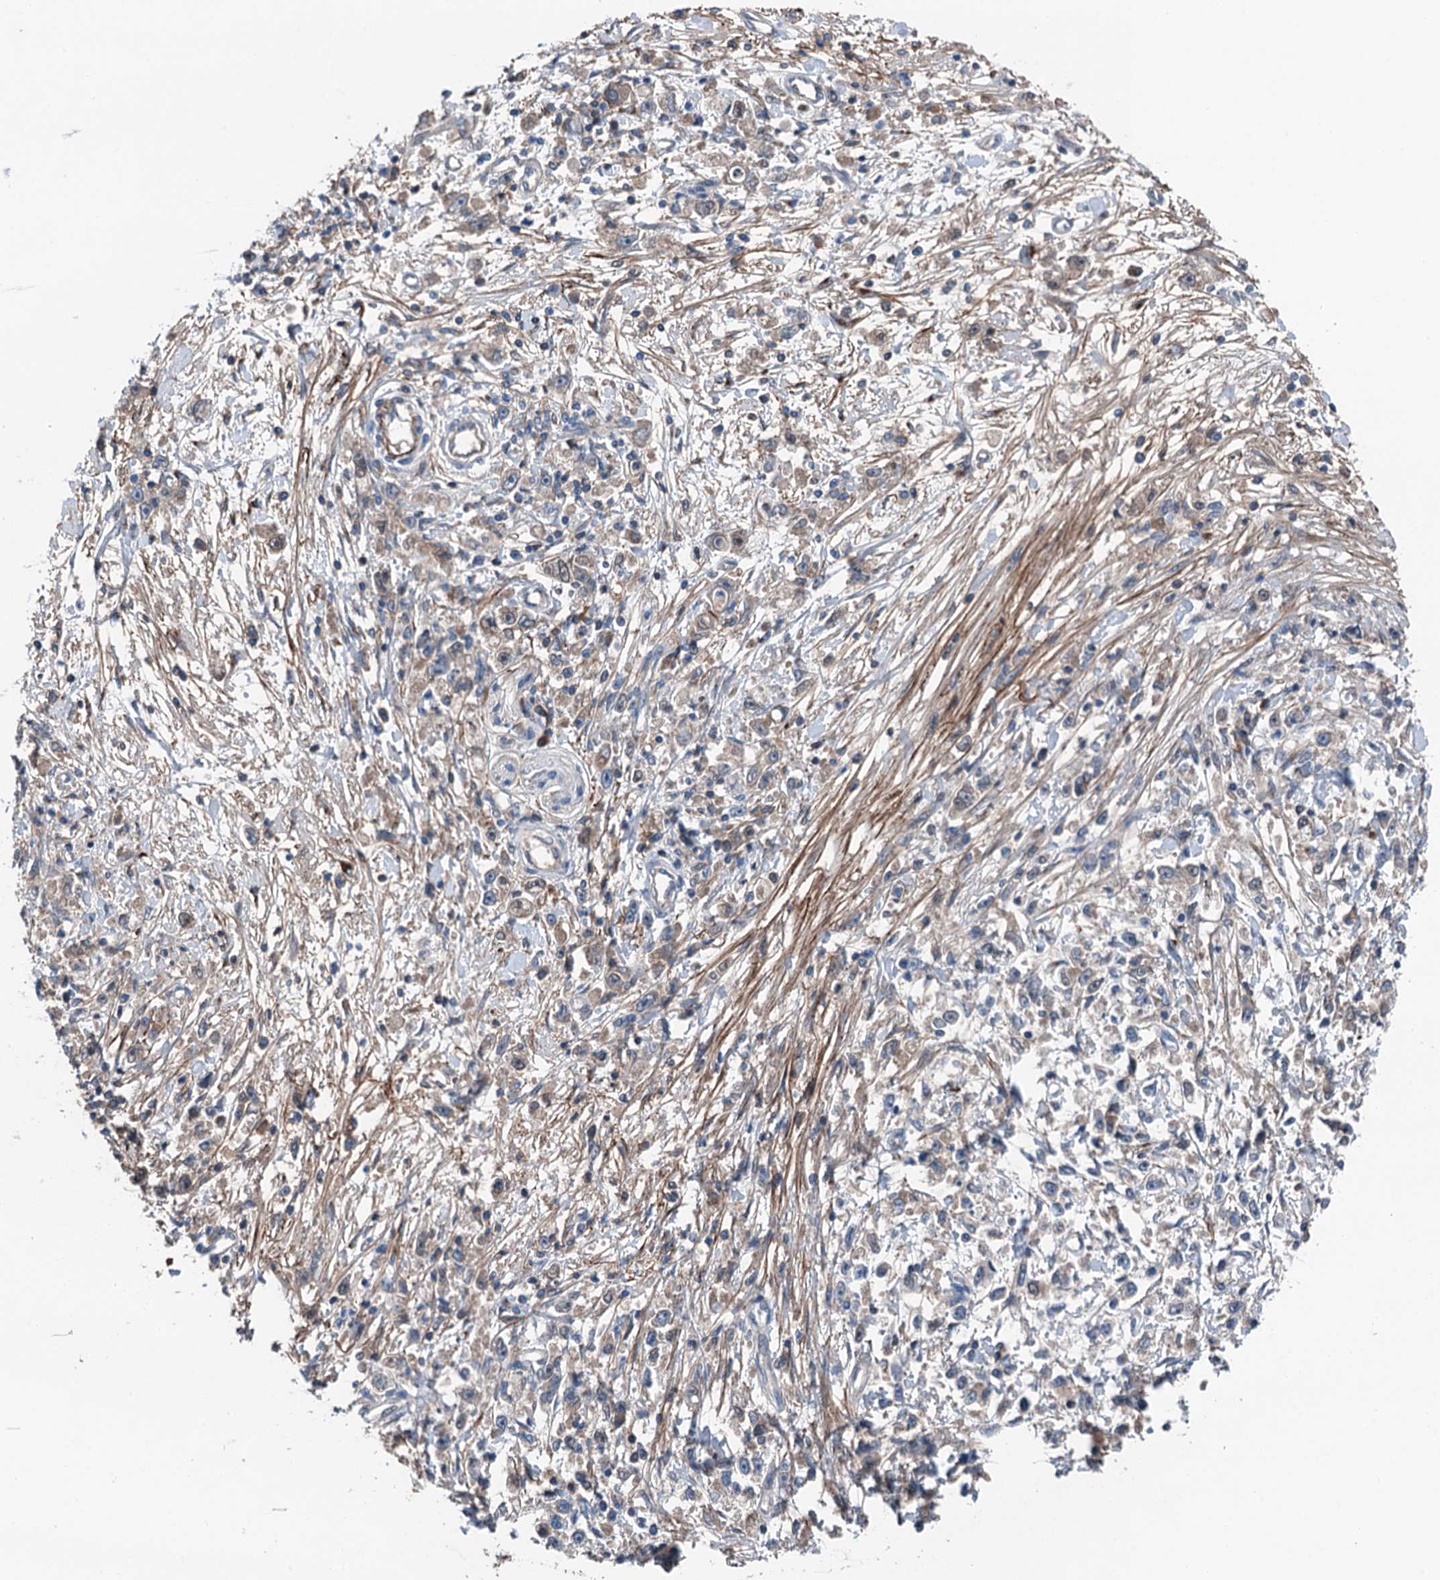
{"staining": {"intensity": "weak", "quantity": "<25%", "location": "cytoplasmic/membranous"}, "tissue": "stomach cancer", "cell_type": "Tumor cells", "image_type": "cancer", "snomed": [{"axis": "morphology", "description": "Adenocarcinoma, NOS"}, {"axis": "topography", "description": "Stomach"}], "caption": "Tumor cells are negative for brown protein staining in stomach adenocarcinoma. (DAB IHC with hematoxylin counter stain).", "gene": "SLC2A10", "patient": {"sex": "female", "age": 59}}